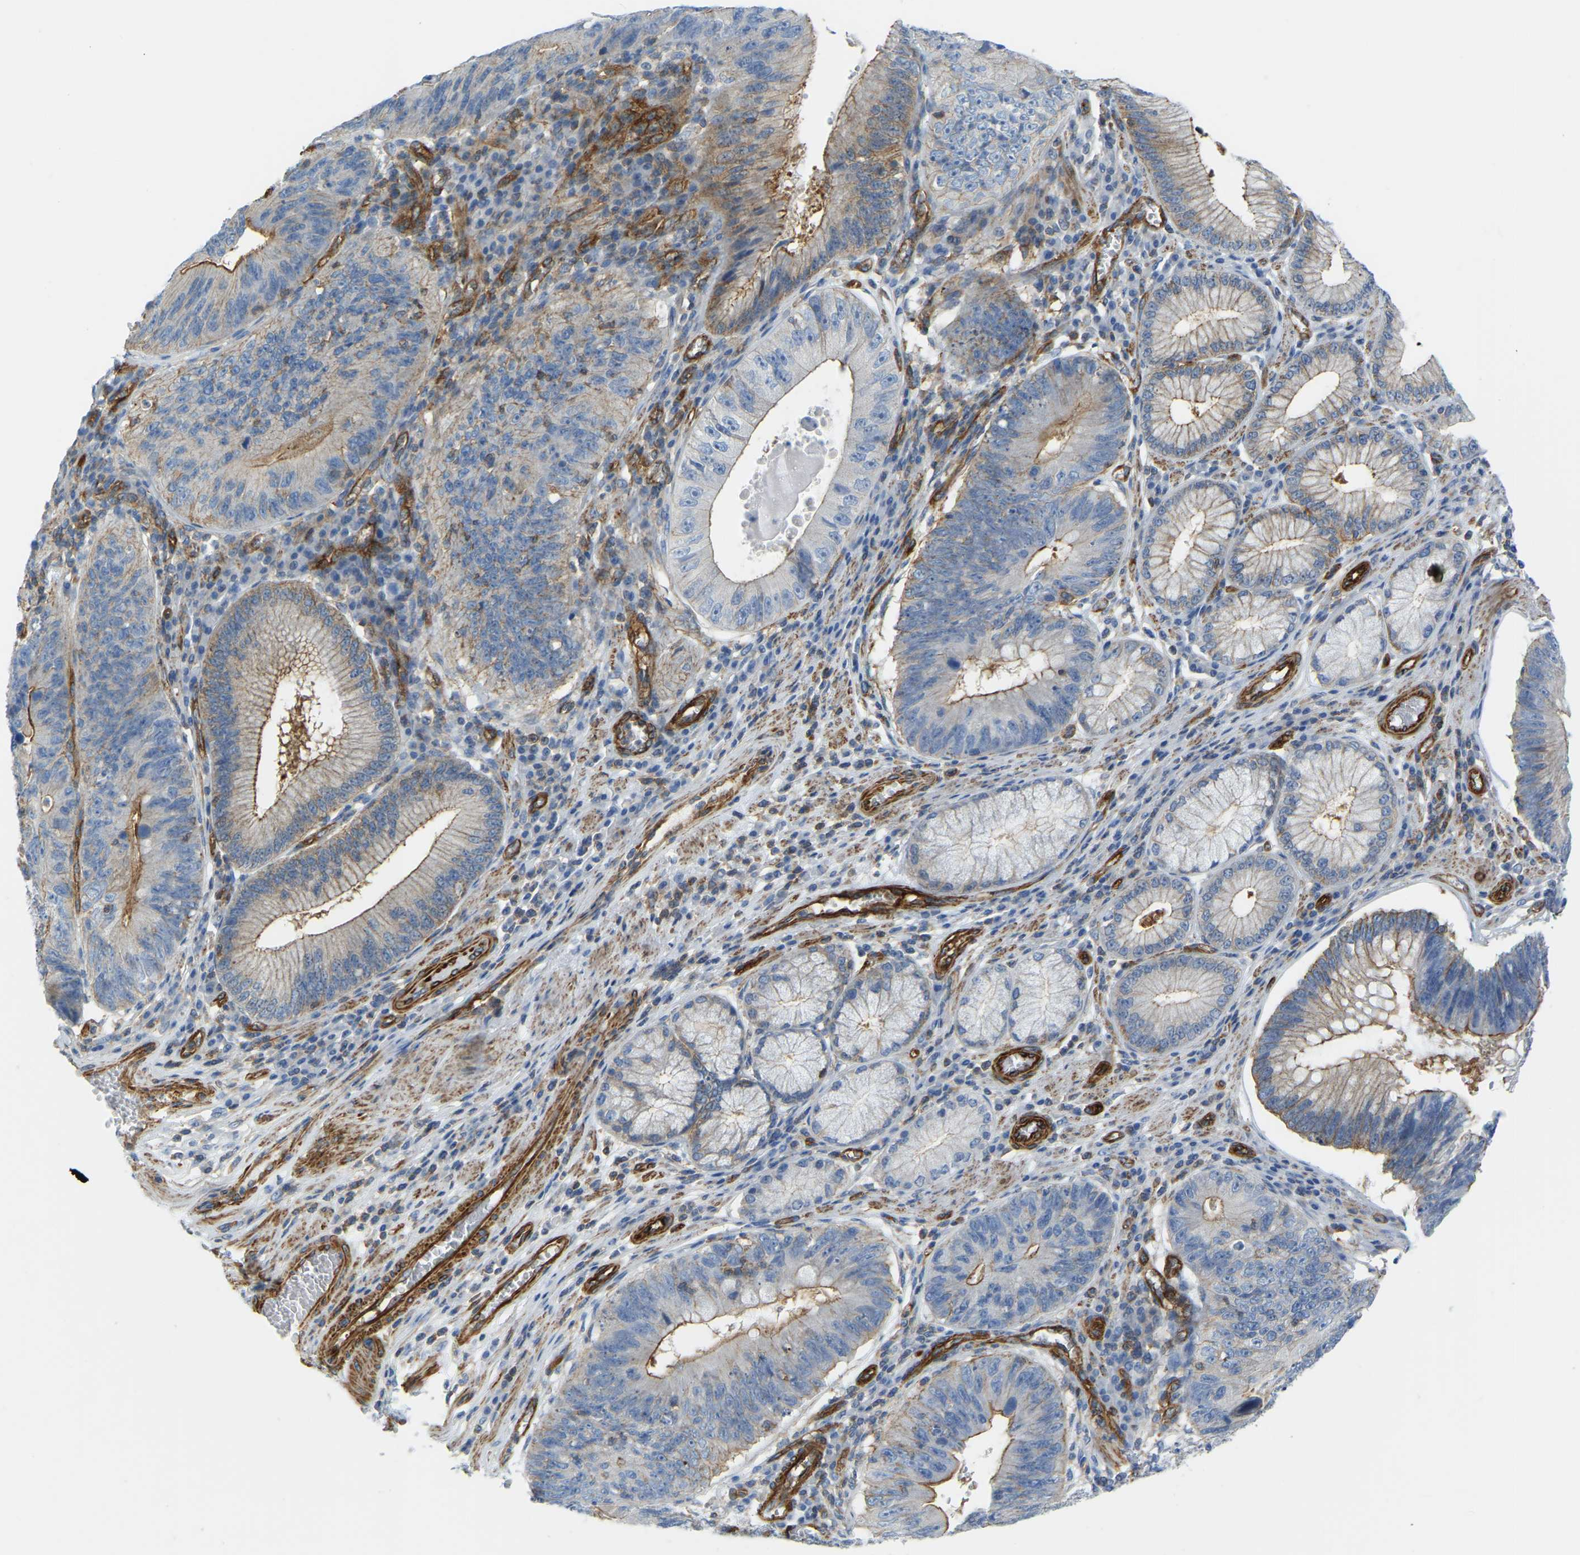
{"staining": {"intensity": "moderate", "quantity": "25%-75%", "location": "cytoplasmic/membranous"}, "tissue": "stomach cancer", "cell_type": "Tumor cells", "image_type": "cancer", "snomed": [{"axis": "morphology", "description": "Adenocarcinoma, NOS"}, {"axis": "topography", "description": "Stomach"}], "caption": "A photomicrograph showing moderate cytoplasmic/membranous expression in about 25%-75% of tumor cells in adenocarcinoma (stomach), as visualized by brown immunohistochemical staining.", "gene": "MYL3", "patient": {"sex": "male", "age": 59}}